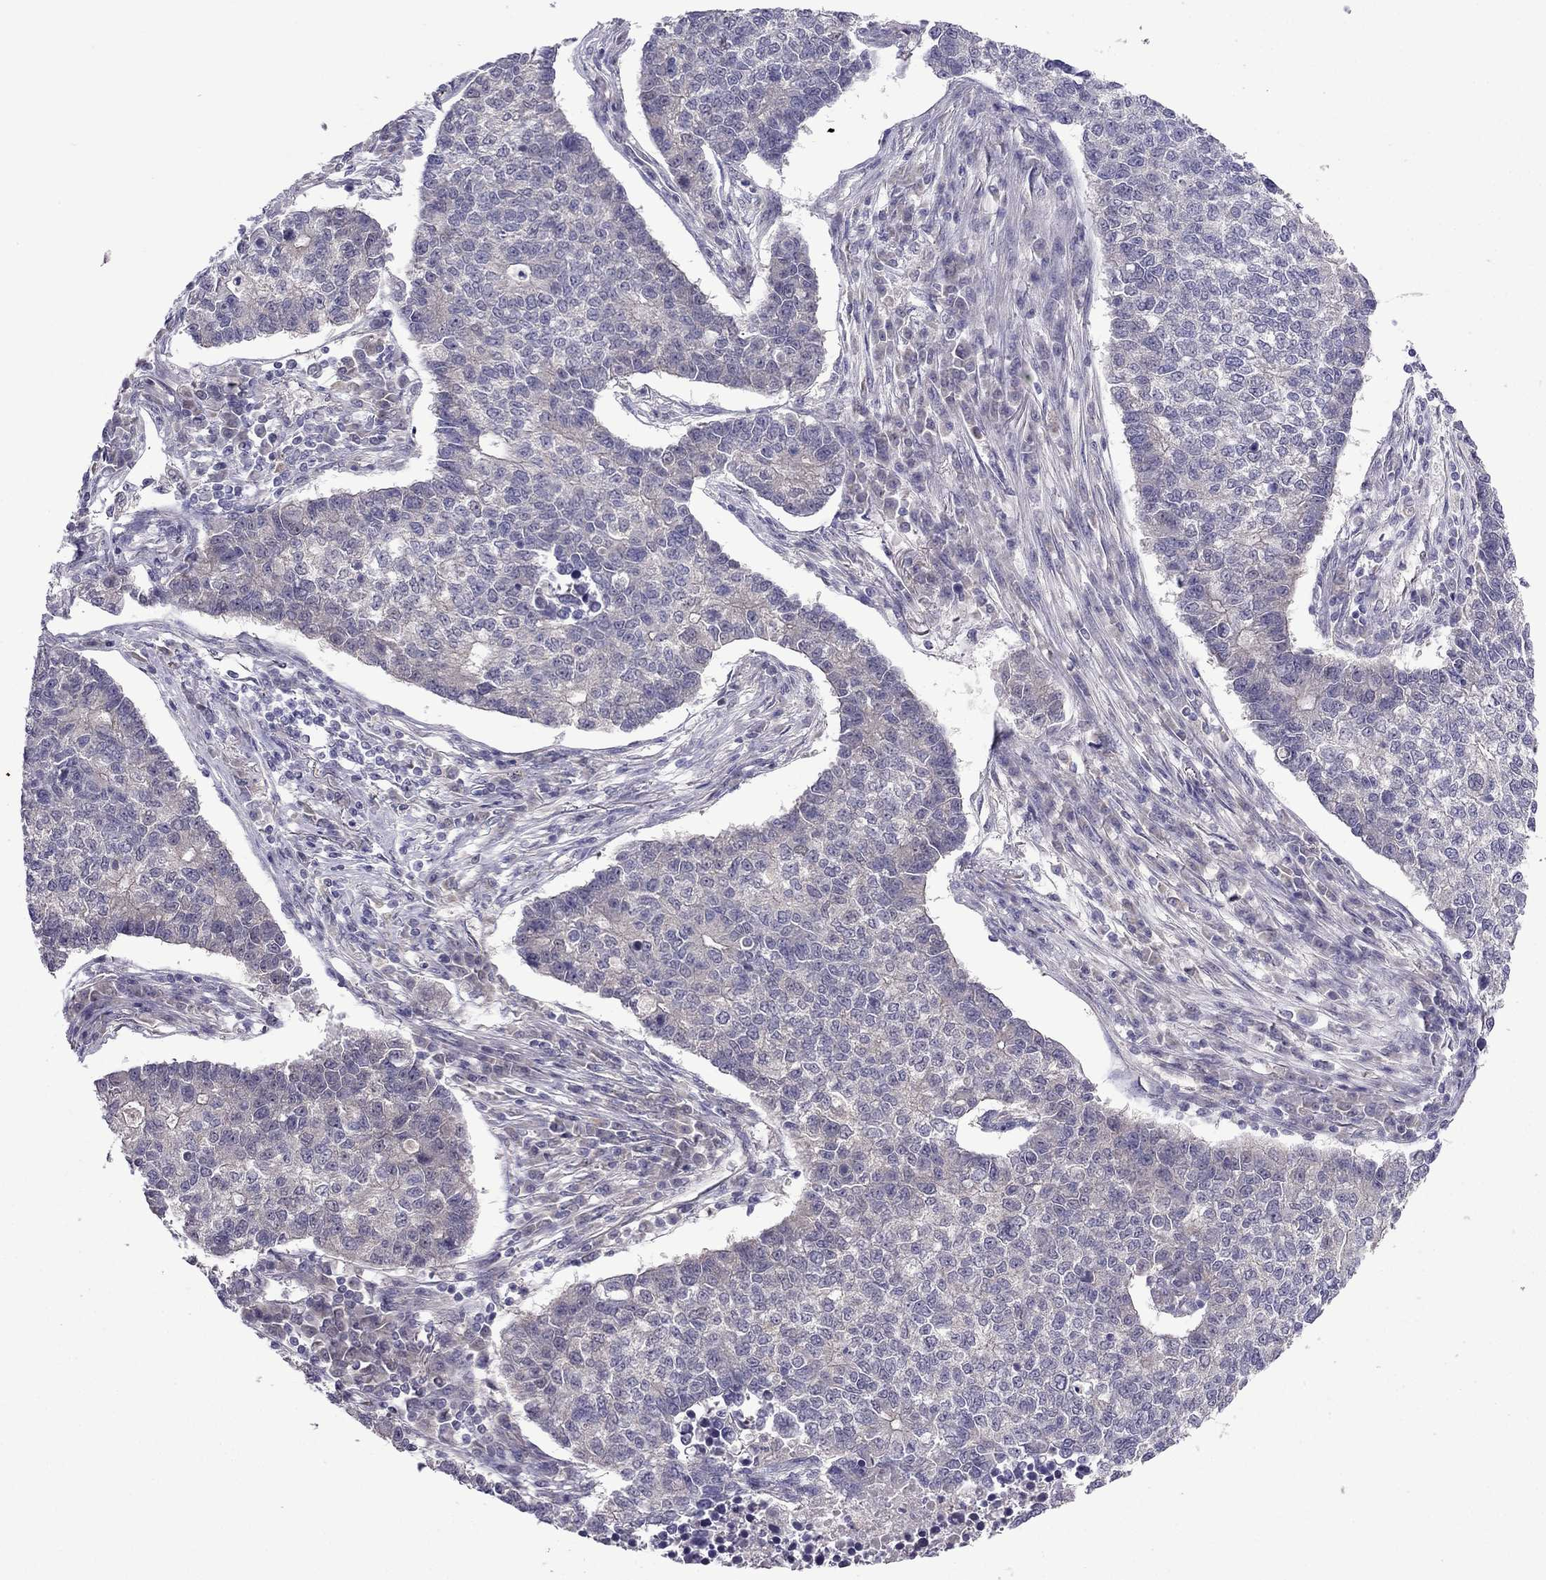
{"staining": {"intensity": "negative", "quantity": "none", "location": "none"}, "tissue": "lung cancer", "cell_type": "Tumor cells", "image_type": "cancer", "snomed": [{"axis": "morphology", "description": "Adenocarcinoma, NOS"}, {"axis": "topography", "description": "Lung"}], "caption": "Immunohistochemistry image of neoplastic tissue: human adenocarcinoma (lung) stained with DAB (3,3'-diaminobenzidine) exhibits no significant protein expression in tumor cells.", "gene": "CDK5", "patient": {"sex": "male", "age": 57}}